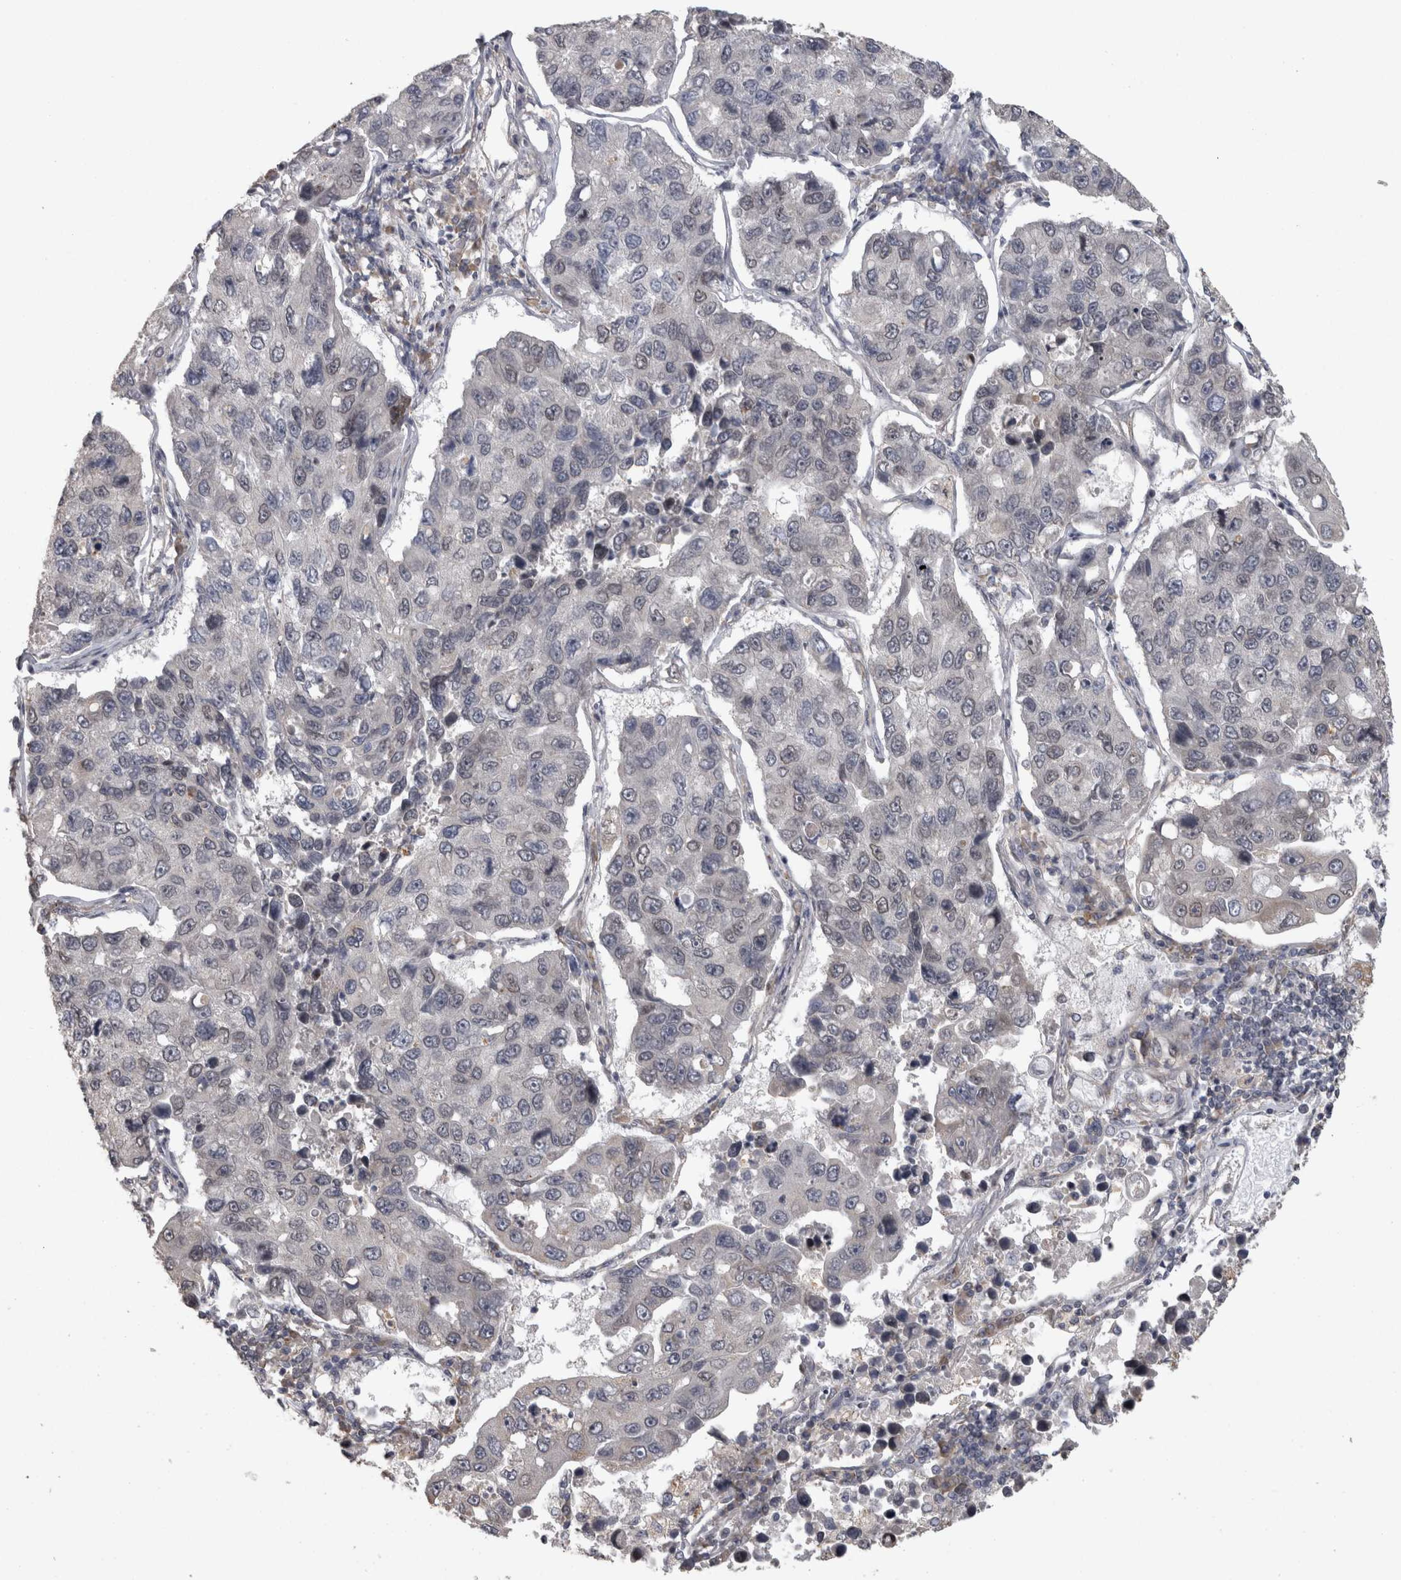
{"staining": {"intensity": "negative", "quantity": "none", "location": "none"}, "tissue": "lung cancer", "cell_type": "Tumor cells", "image_type": "cancer", "snomed": [{"axis": "morphology", "description": "Adenocarcinoma, NOS"}, {"axis": "topography", "description": "Lung"}], "caption": "Tumor cells are negative for protein expression in human adenocarcinoma (lung).", "gene": "RAB29", "patient": {"sex": "male", "age": 64}}